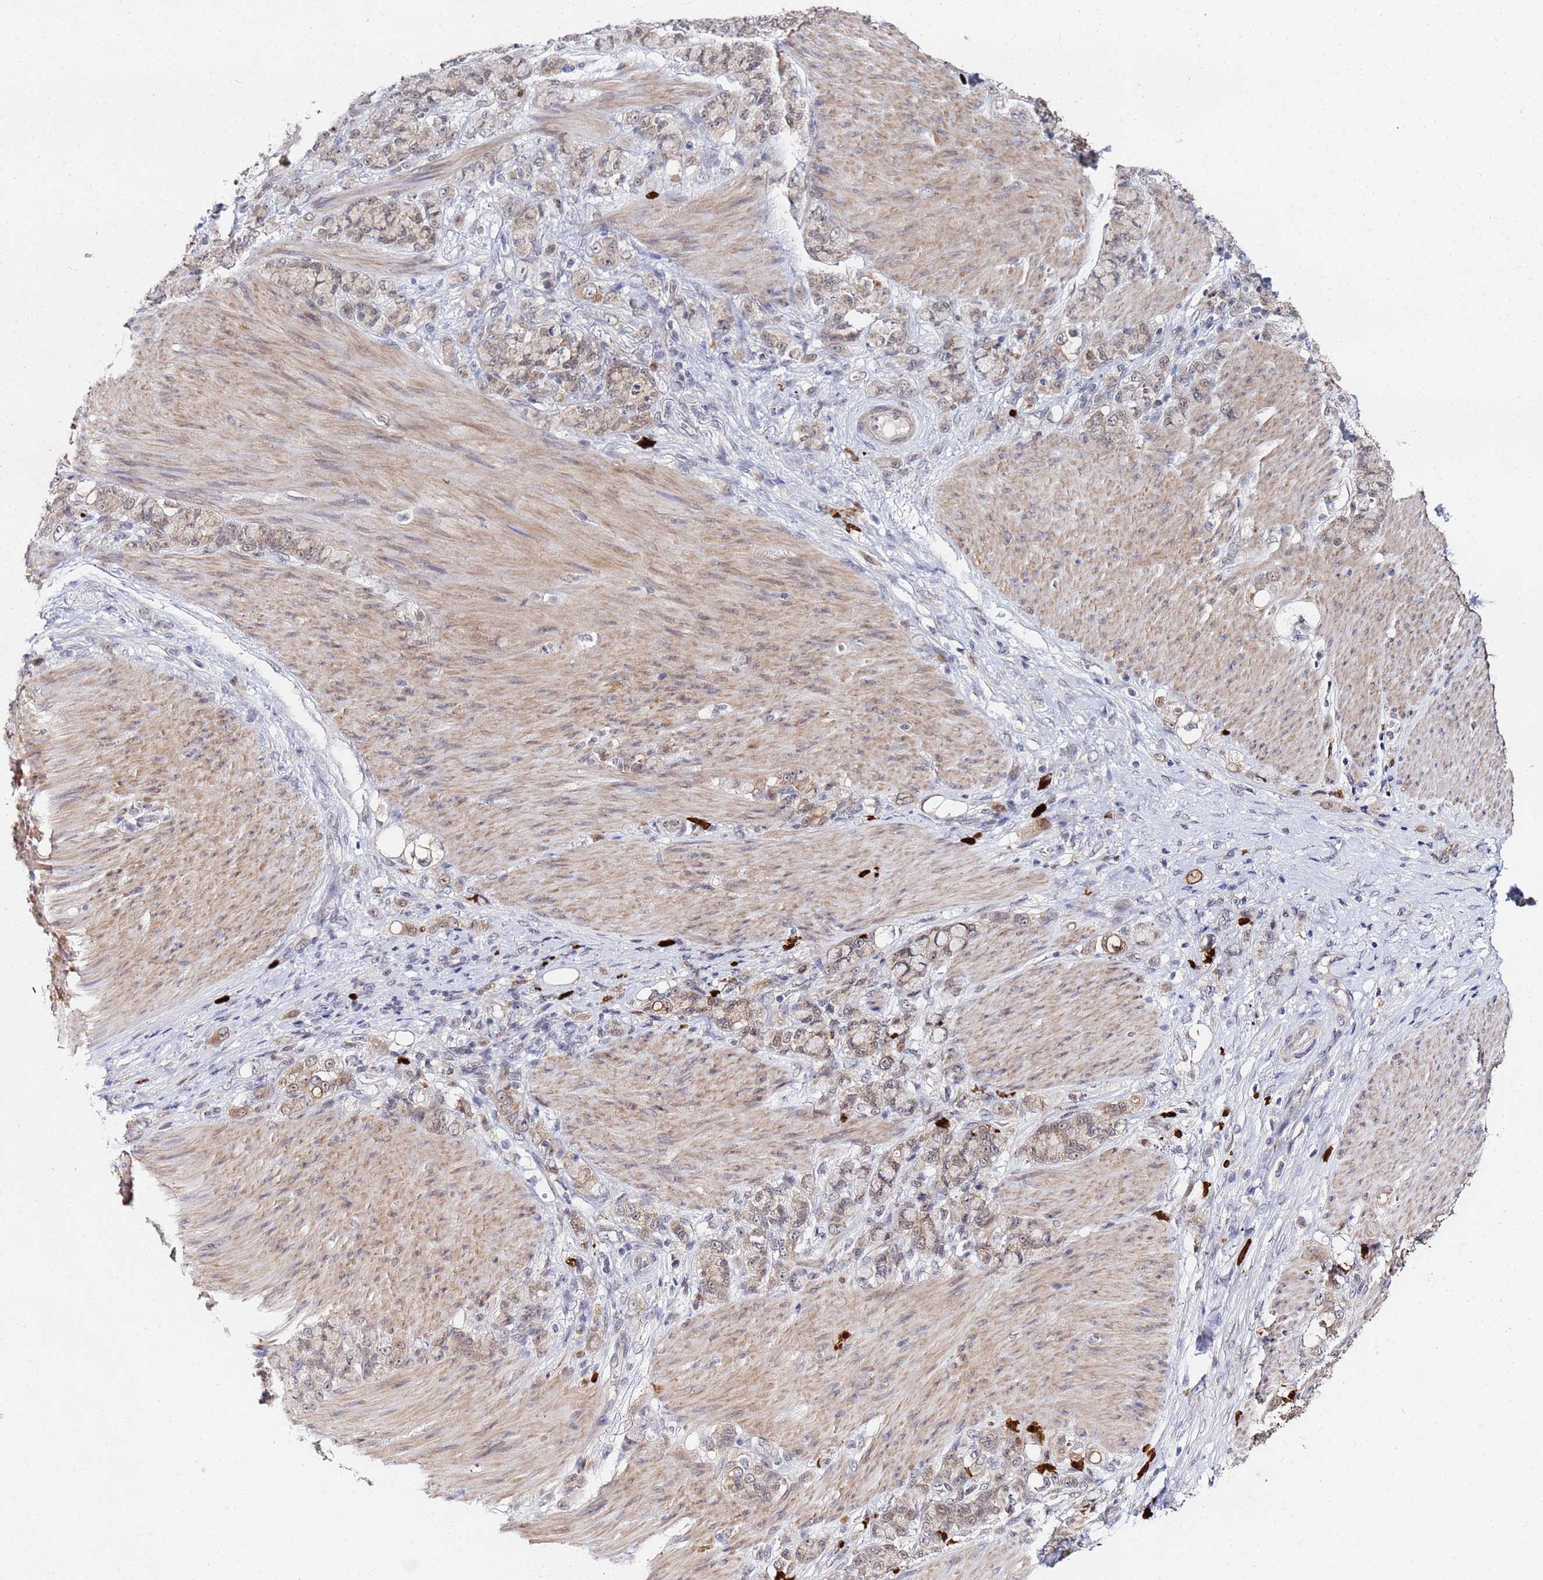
{"staining": {"intensity": "weak", "quantity": ">75%", "location": "cytoplasmic/membranous"}, "tissue": "stomach cancer", "cell_type": "Tumor cells", "image_type": "cancer", "snomed": [{"axis": "morphology", "description": "Normal tissue, NOS"}, {"axis": "morphology", "description": "Adenocarcinoma, NOS"}, {"axis": "topography", "description": "Stomach"}], "caption": "A histopathology image of human stomach adenocarcinoma stained for a protein shows weak cytoplasmic/membranous brown staining in tumor cells.", "gene": "MTCL1", "patient": {"sex": "female", "age": 79}}